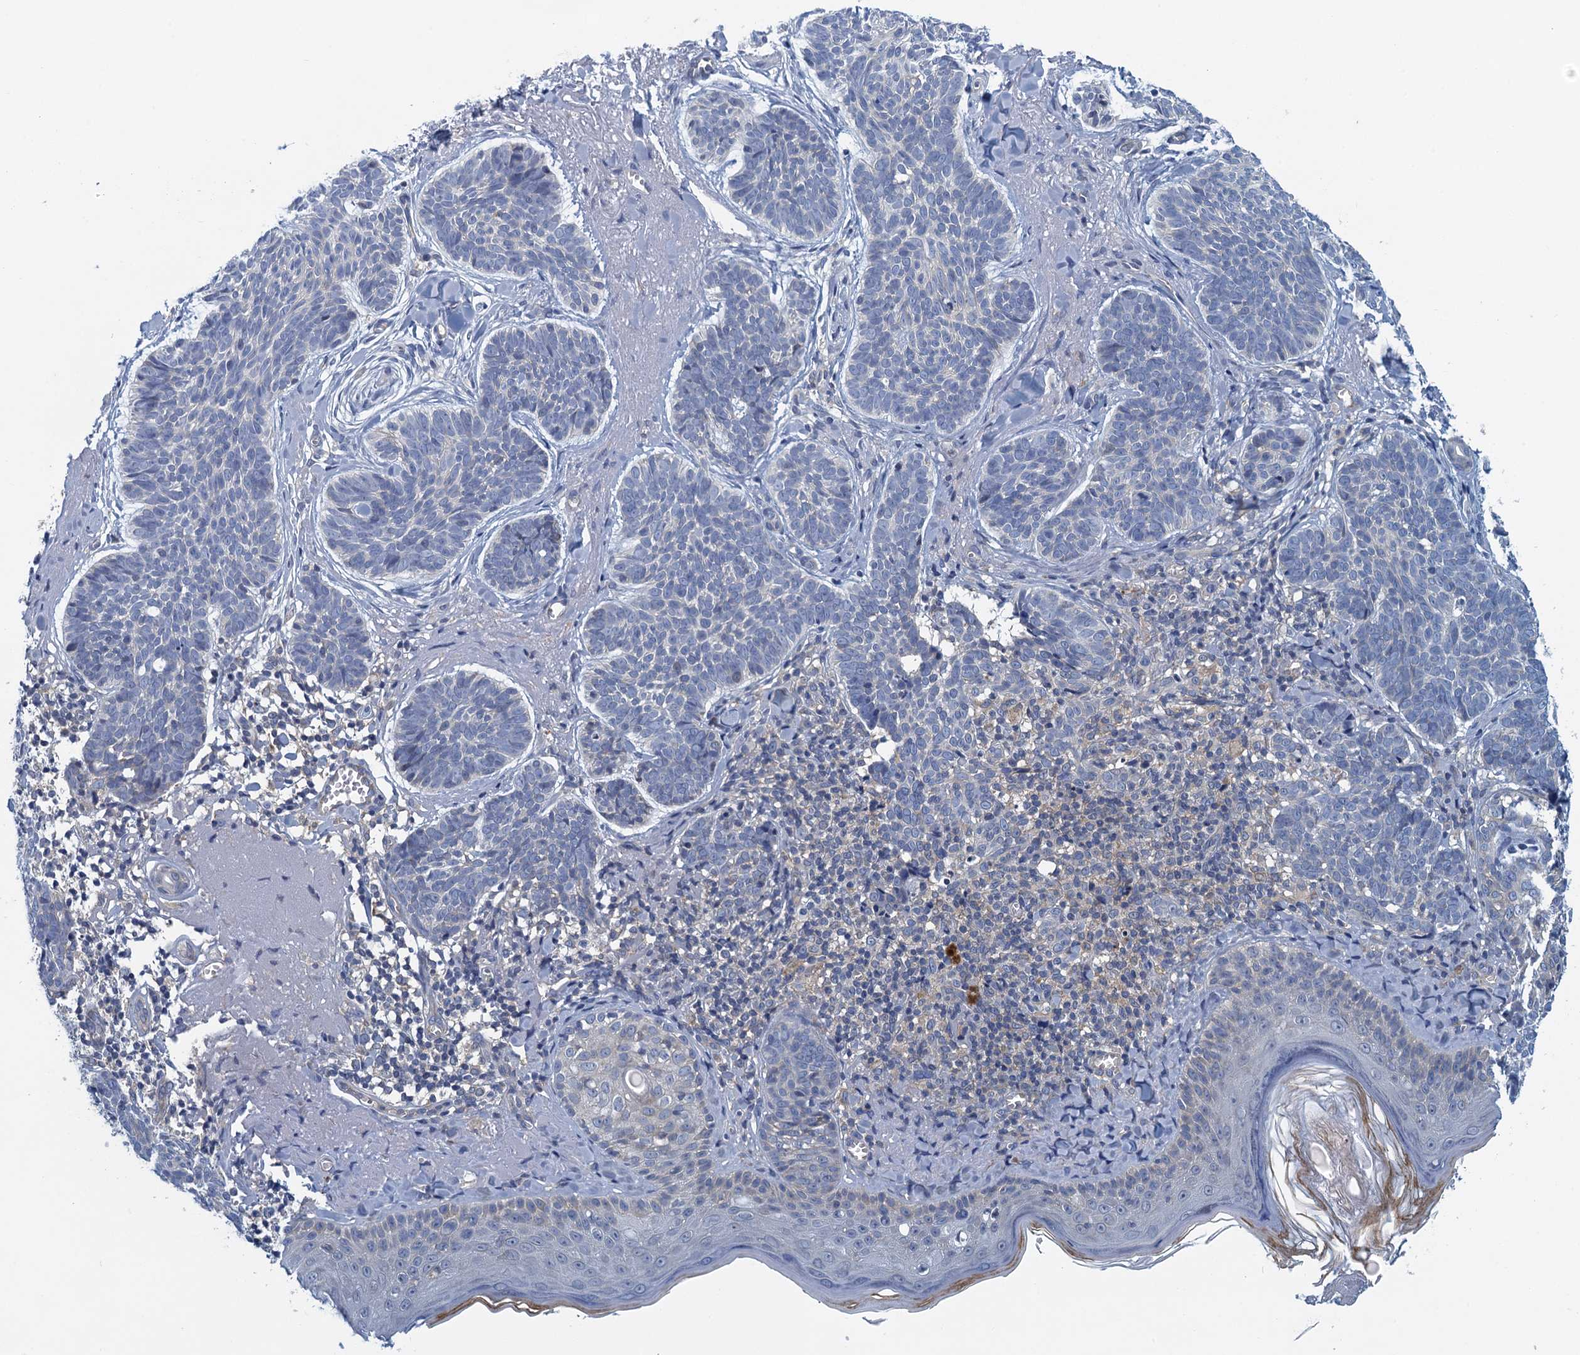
{"staining": {"intensity": "negative", "quantity": "none", "location": "none"}, "tissue": "skin cancer", "cell_type": "Tumor cells", "image_type": "cancer", "snomed": [{"axis": "morphology", "description": "Basal cell carcinoma"}, {"axis": "topography", "description": "Skin"}], "caption": "This is a histopathology image of IHC staining of skin basal cell carcinoma, which shows no positivity in tumor cells. (Brightfield microscopy of DAB (3,3'-diaminobenzidine) immunohistochemistry at high magnification).", "gene": "NCKAP1L", "patient": {"sex": "female", "age": 74}}